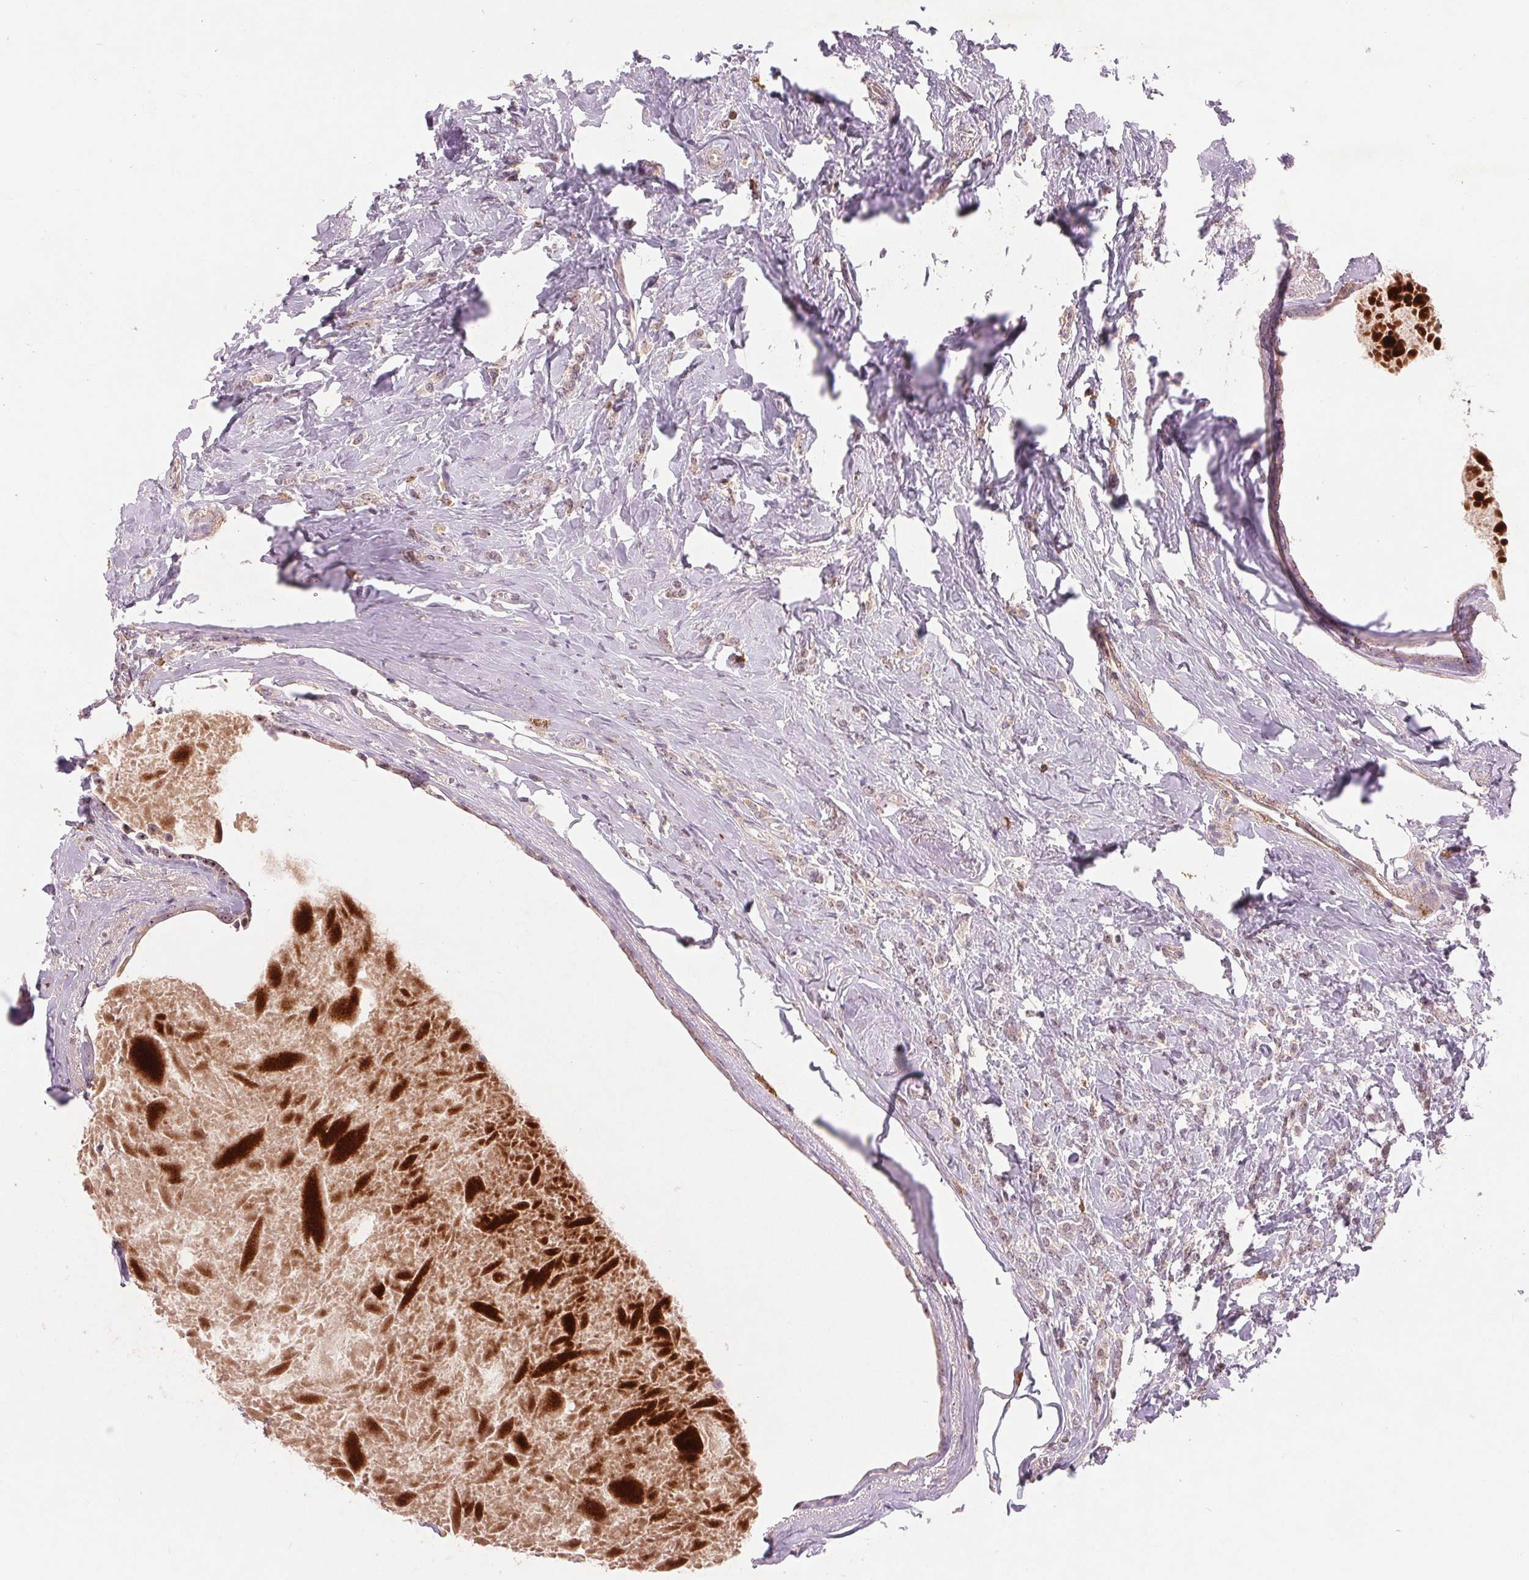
{"staining": {"intensity": "weak", "quantity": "25%-75%", "location": "cytoplasmic/membranous"}, "tissue": "breast cancer", "cell_type": "Tumor cells", "image_type": "cancer", "snomed": [{"axis": "morphology", "description": "Normal tissue, NOS"}, {"axis": "morphology", "description": "Duct carcinoma"}, {"axis": "topography", "description": "Breast"}], "caption": "Tumor cells show low levels of weak cytoplasmic/membranous staining in about 25%-75% of cells in human breast cancer.", "gene": "RANBP3L", "patient": {"sex": "female", "age": 77}}